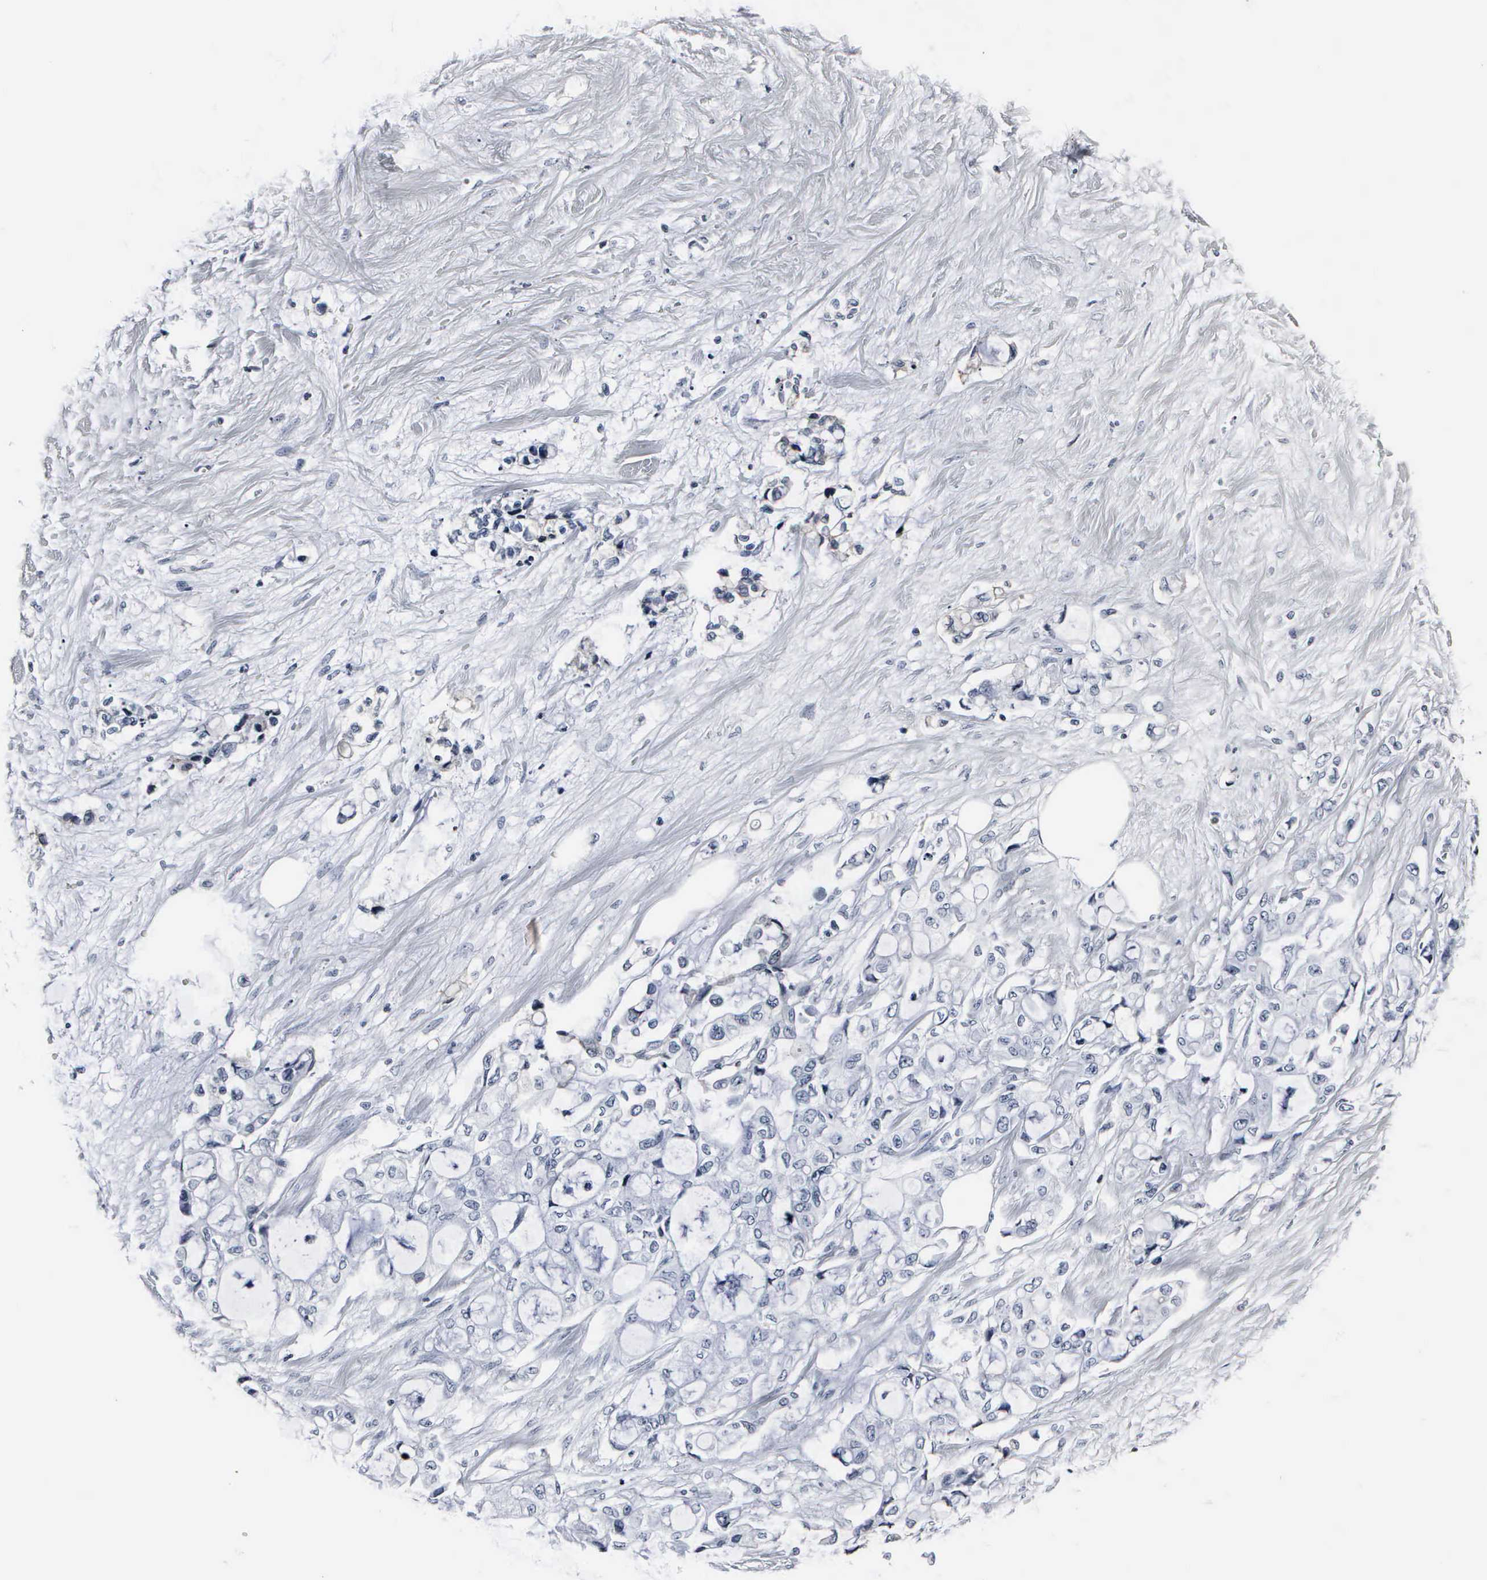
{"staining": {"intensity": "negative", "quantity": "none", "location": "none"}, "tissue": "pancreatic cancer", "cell_type": "Tumor cells", "image_type": "cancer", "snomed": [{"axis": "morphology", "description": "Adenocarcinoma, NOS"}, {"axis": "topography", "description": "Pancreas"}], "caption": "Micrograph shows no protein positivity in tumor cells of pancreatic cancer tissue.", "gene": "DGCR2", "patient": {"sex": "female", "age": 70}}